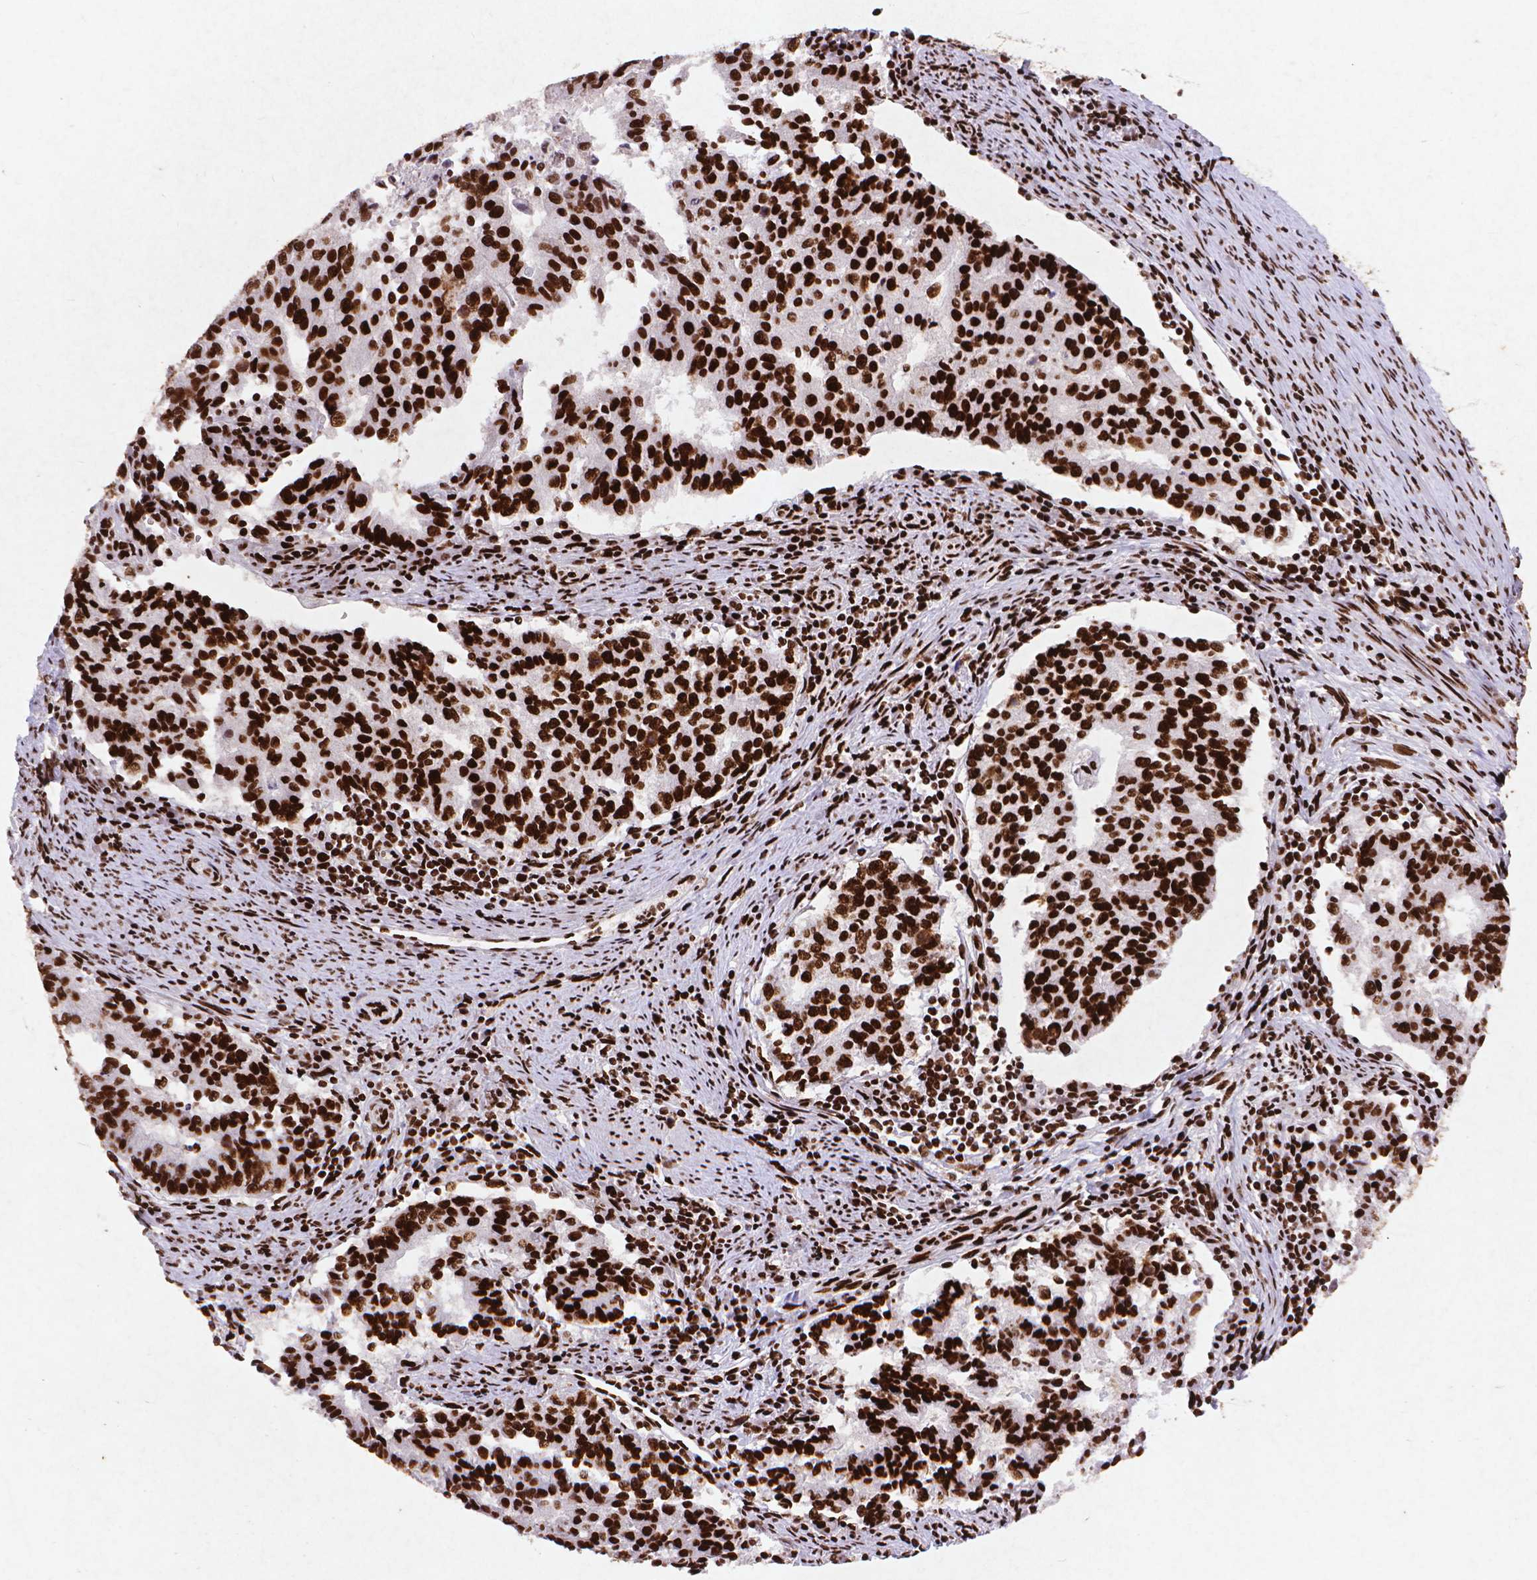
{"staining": {"intensity": "strong", "quantity": ">75%", "location": "nuclear"}, "tissue": "endometrial cancer", "cell_type": "Tumor cells", "image_type": "cancer", "snomed": [{"axis": "morphology", "description": "Adenocarcinoma, NOS"}, {"axis": "topography", "description": "Endometrium"}], "caption": "The histopathology image shows immunohistochemical staining of endometrial cancer. There is strong nuclear expression is appreciated in approximately >75% of tumor cells. (DAB (3,3'-diaminobenzidine) = brown stain, brightfield microscopy at high magnification).", "gene": "CITED2", "patient": {"sex": "female", "age": 82}}